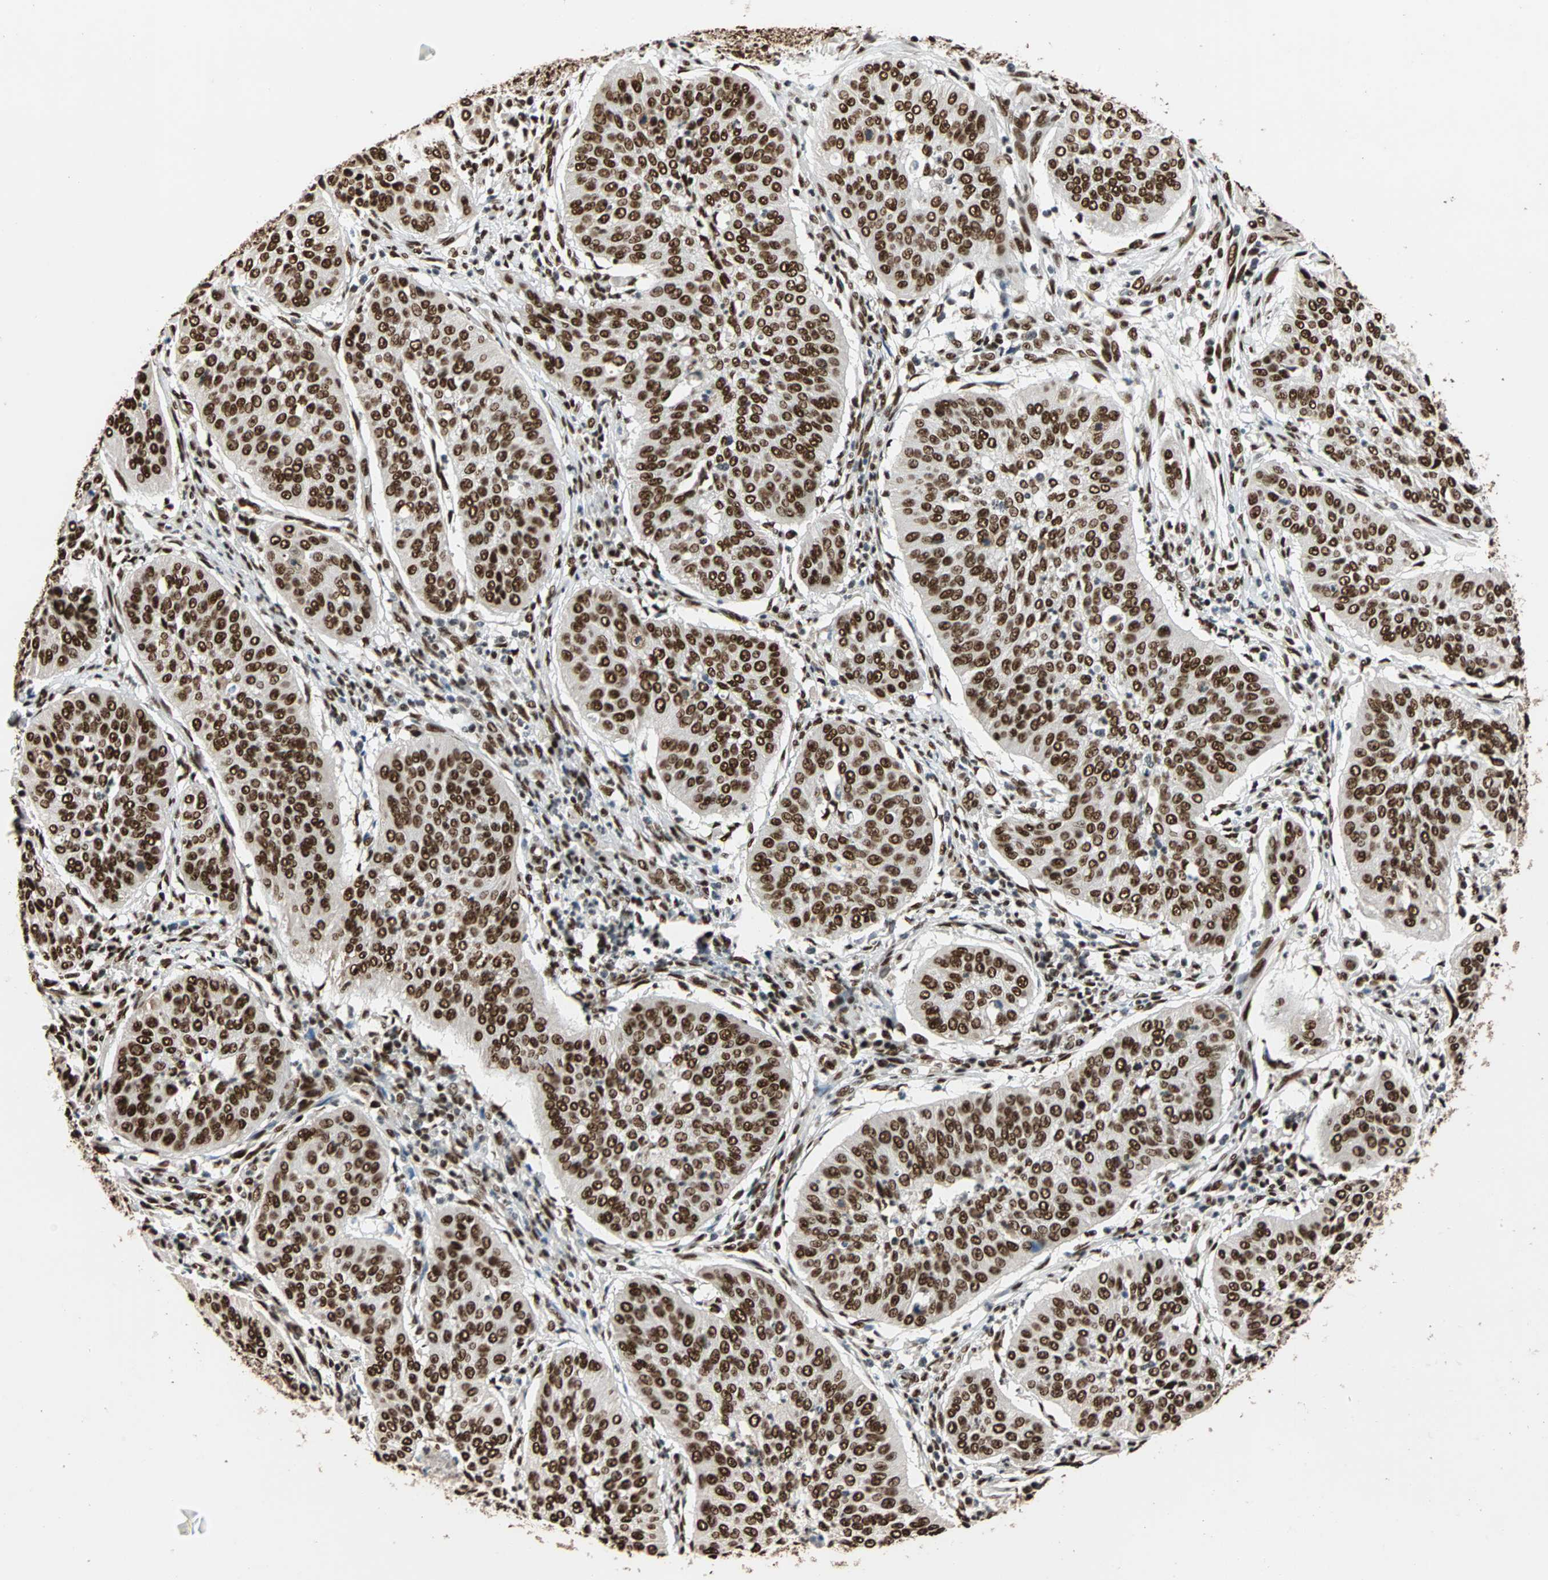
{"staining": {"intensity": "strong", "quantity": ">75%", "location": "nuclear"}, "tissue": "cervical cancer", "cell_type": "Tumor cells", "image_type": "cancer", "snomed": [{"axis": "morphology", "description": "Normal tissue, NOS"}, {"axis": "morphology", "description": "Squamous cell carcinoma, NOS"}, {"axis": "topography", "description": "Cervix"}], "caption": "Immunohistochemical staining of human cervical squamous cell carcinoma demonstrates high levels of strong nuclear protein positivity in approximately >75% of tumor cells.", "gene": "ILF2", "patient": {"sex": "female", "age": 39}}